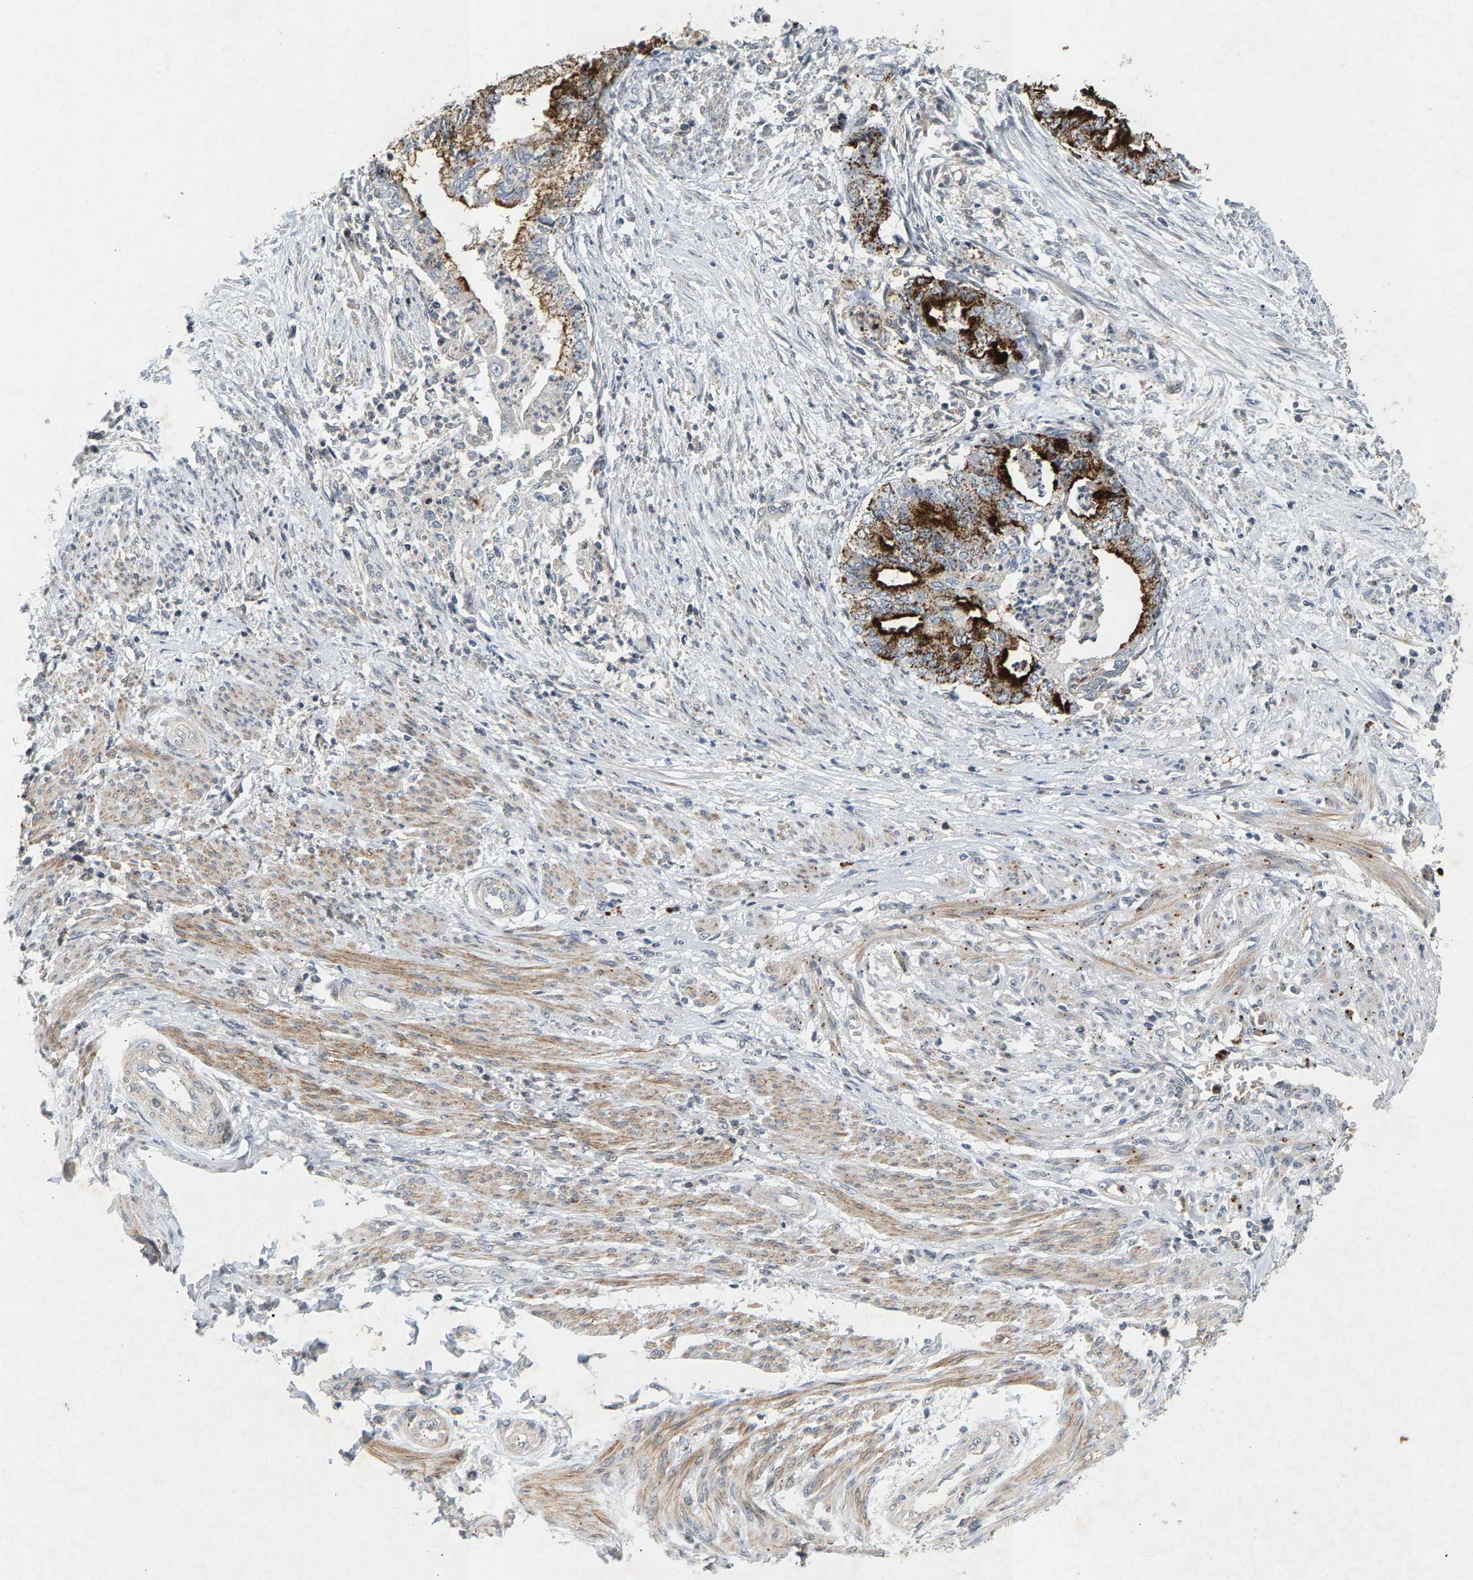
{"staining": {"intensity": "strong", "quantity": ">75%", "location": "cytoplasmic/membranous"}, "tissue": "endometrial cancer", "cell_type": "Tumor cells", "image_type": "cancer", "snomed": [{"axis": "morphology", "description": "Necrosis, NOS"}, {"axis": "morphology", "description": "Adenocarcinoma, NOS"}, {"axis": "topography", "description": "Endometrium"}], "caption": "Endometrial adenocarcinoma stained with IHC demonstrates strong cytoplasmic/membranous expression in about >75% of tumor cells.", "gene": "ZPR1", "patient": {"sex": "female", "age": 79}}